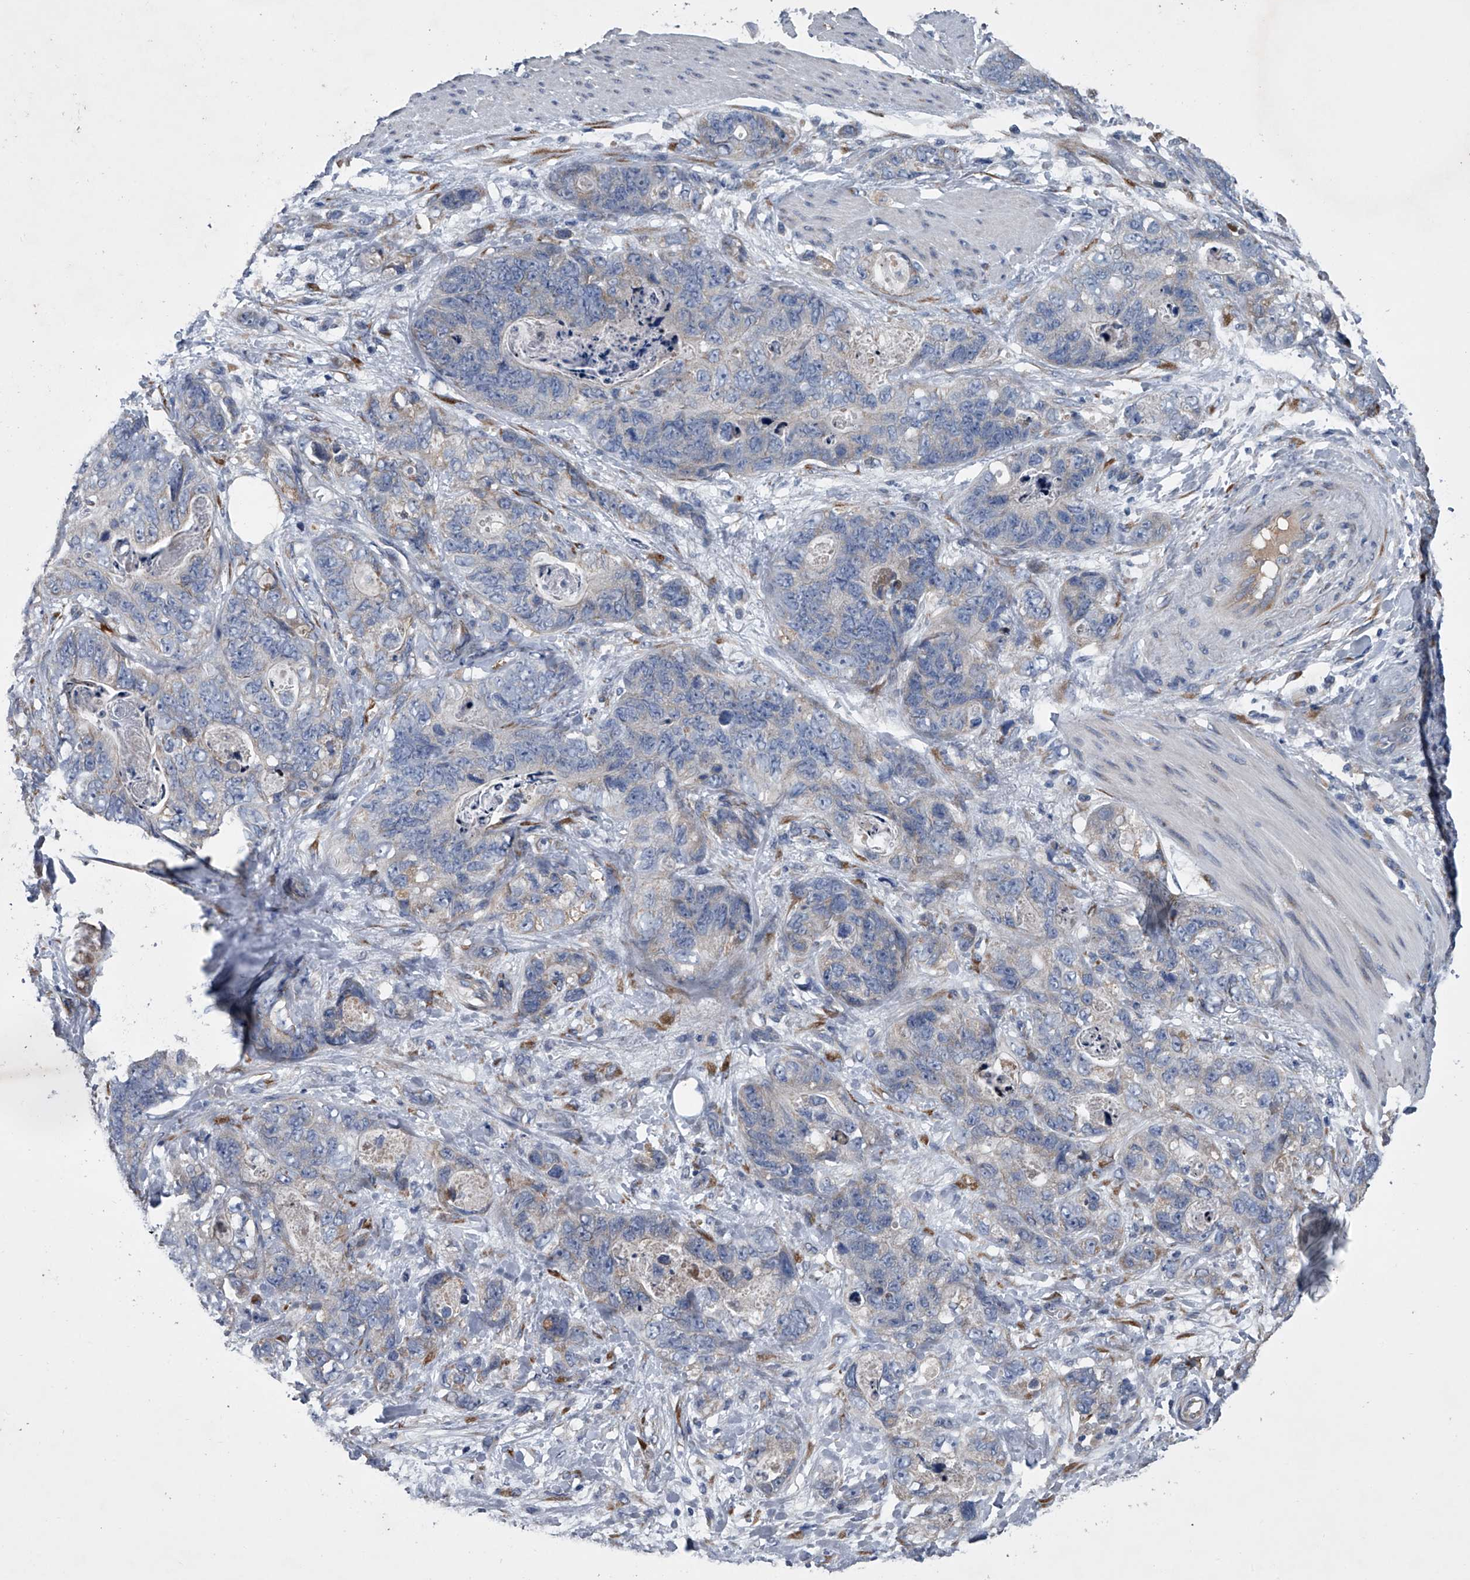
{"staining": {"intensity": "negative", "quantity": "none", "location": "none"}, "tissue": "stomach cancer", "cell_type": "Tumor cells", "image_type": "cancer", "snomed": [{"axis": "morphology", "description": "Normal tissue, NOS"}, {"axis": "morphology", "description": "Adenocarcinoma, NOS"}, {"axis": "topography", "description": "Stomach"}], "caption": "High power microscopy histopathology image of an IHC micrograph of adenocarcinoma (stomach), revealing no significant staining in tumor cells. (Stains: DAB immunohistochemistry with hematoxylin counter stain, Microscopy: brightfield microscopy at high magnification).", "gene": "ABCG1", "patient": {"sex": "female", "age": 89}}